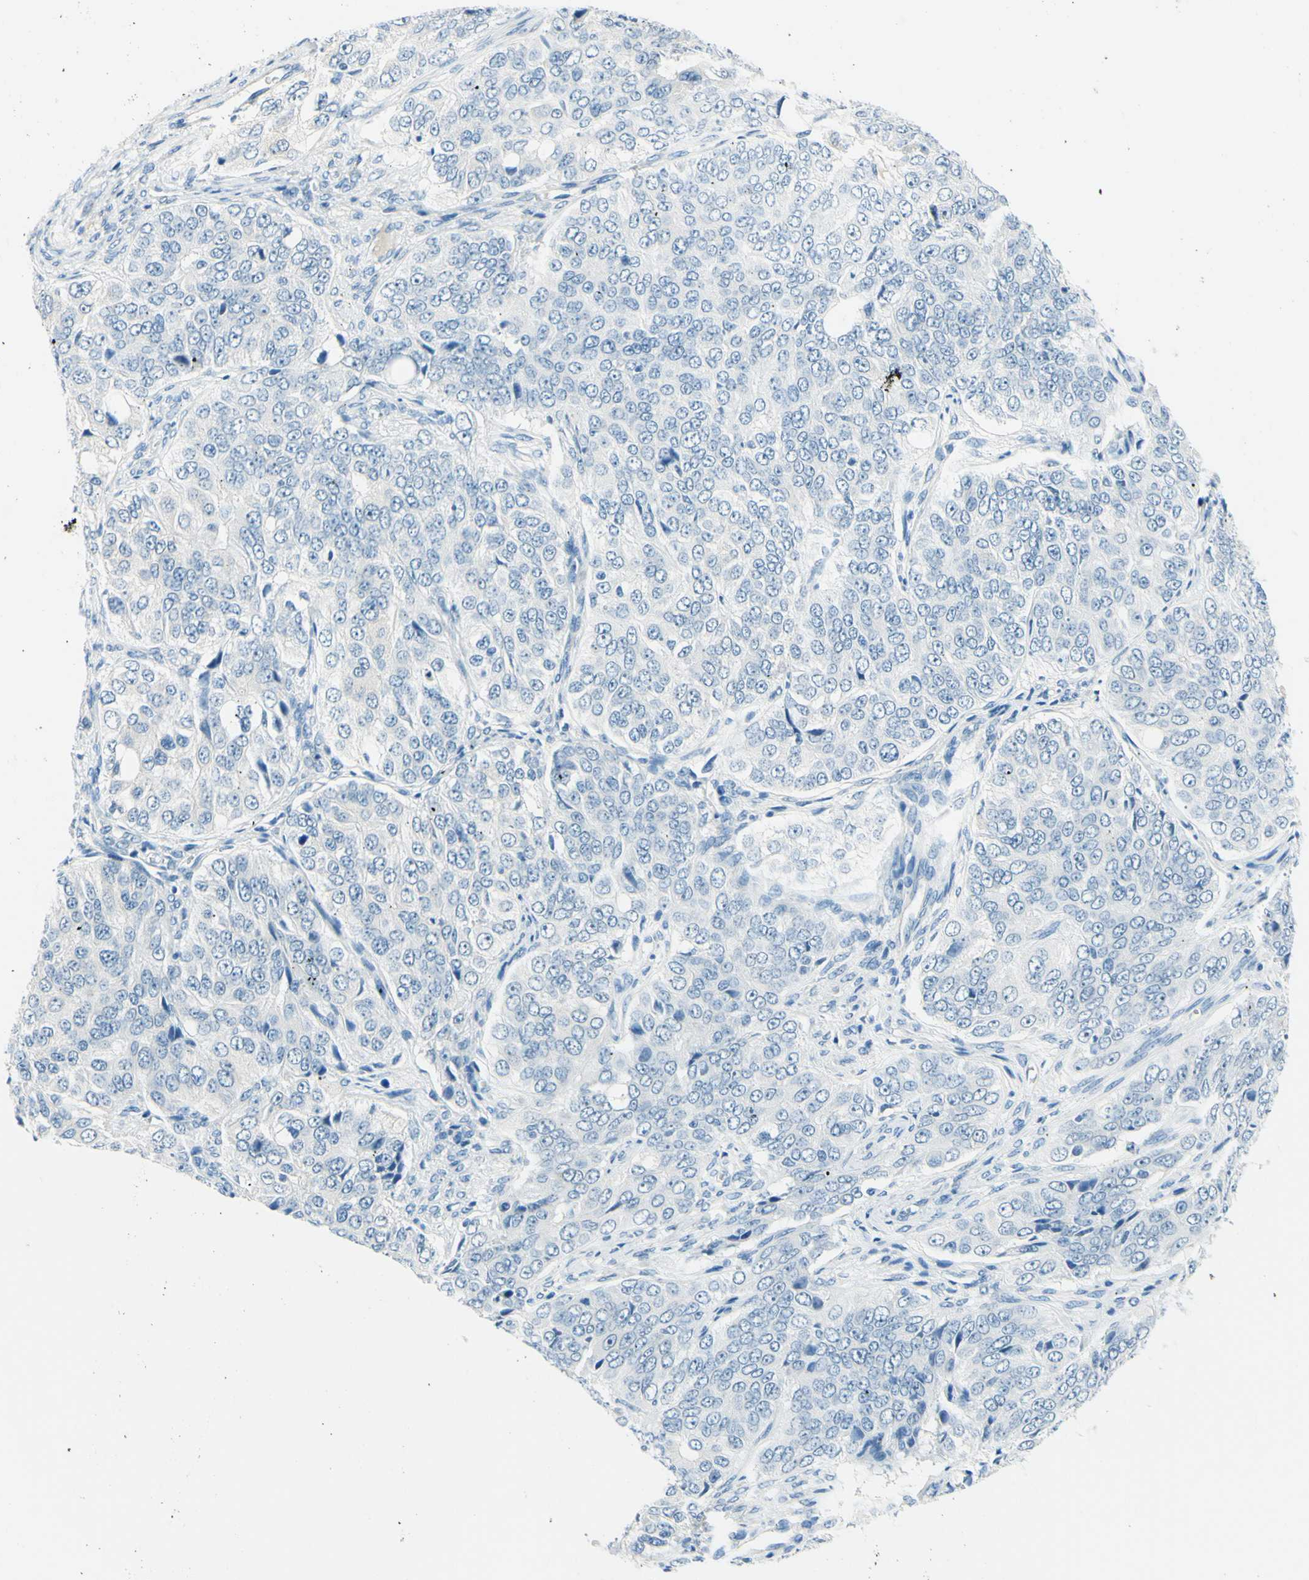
{"staining": {"intensity": "negative", "quantity": "none", "location": "none"}, "tissue": "ovarian cancer", "cell_type": "Tumor cells", "image_type": "cancer", "snomed": [{"axis": "morphology", "description": "Carcinoma, endometroid"}, {"axis": "topography", "description": "Ovary"}], "caption": "There is no significant expression in tumor cells of endometroid carcinoma (ovarian).", "gene": "PASD1", "patient": {"sex": "female", "age": 51}}